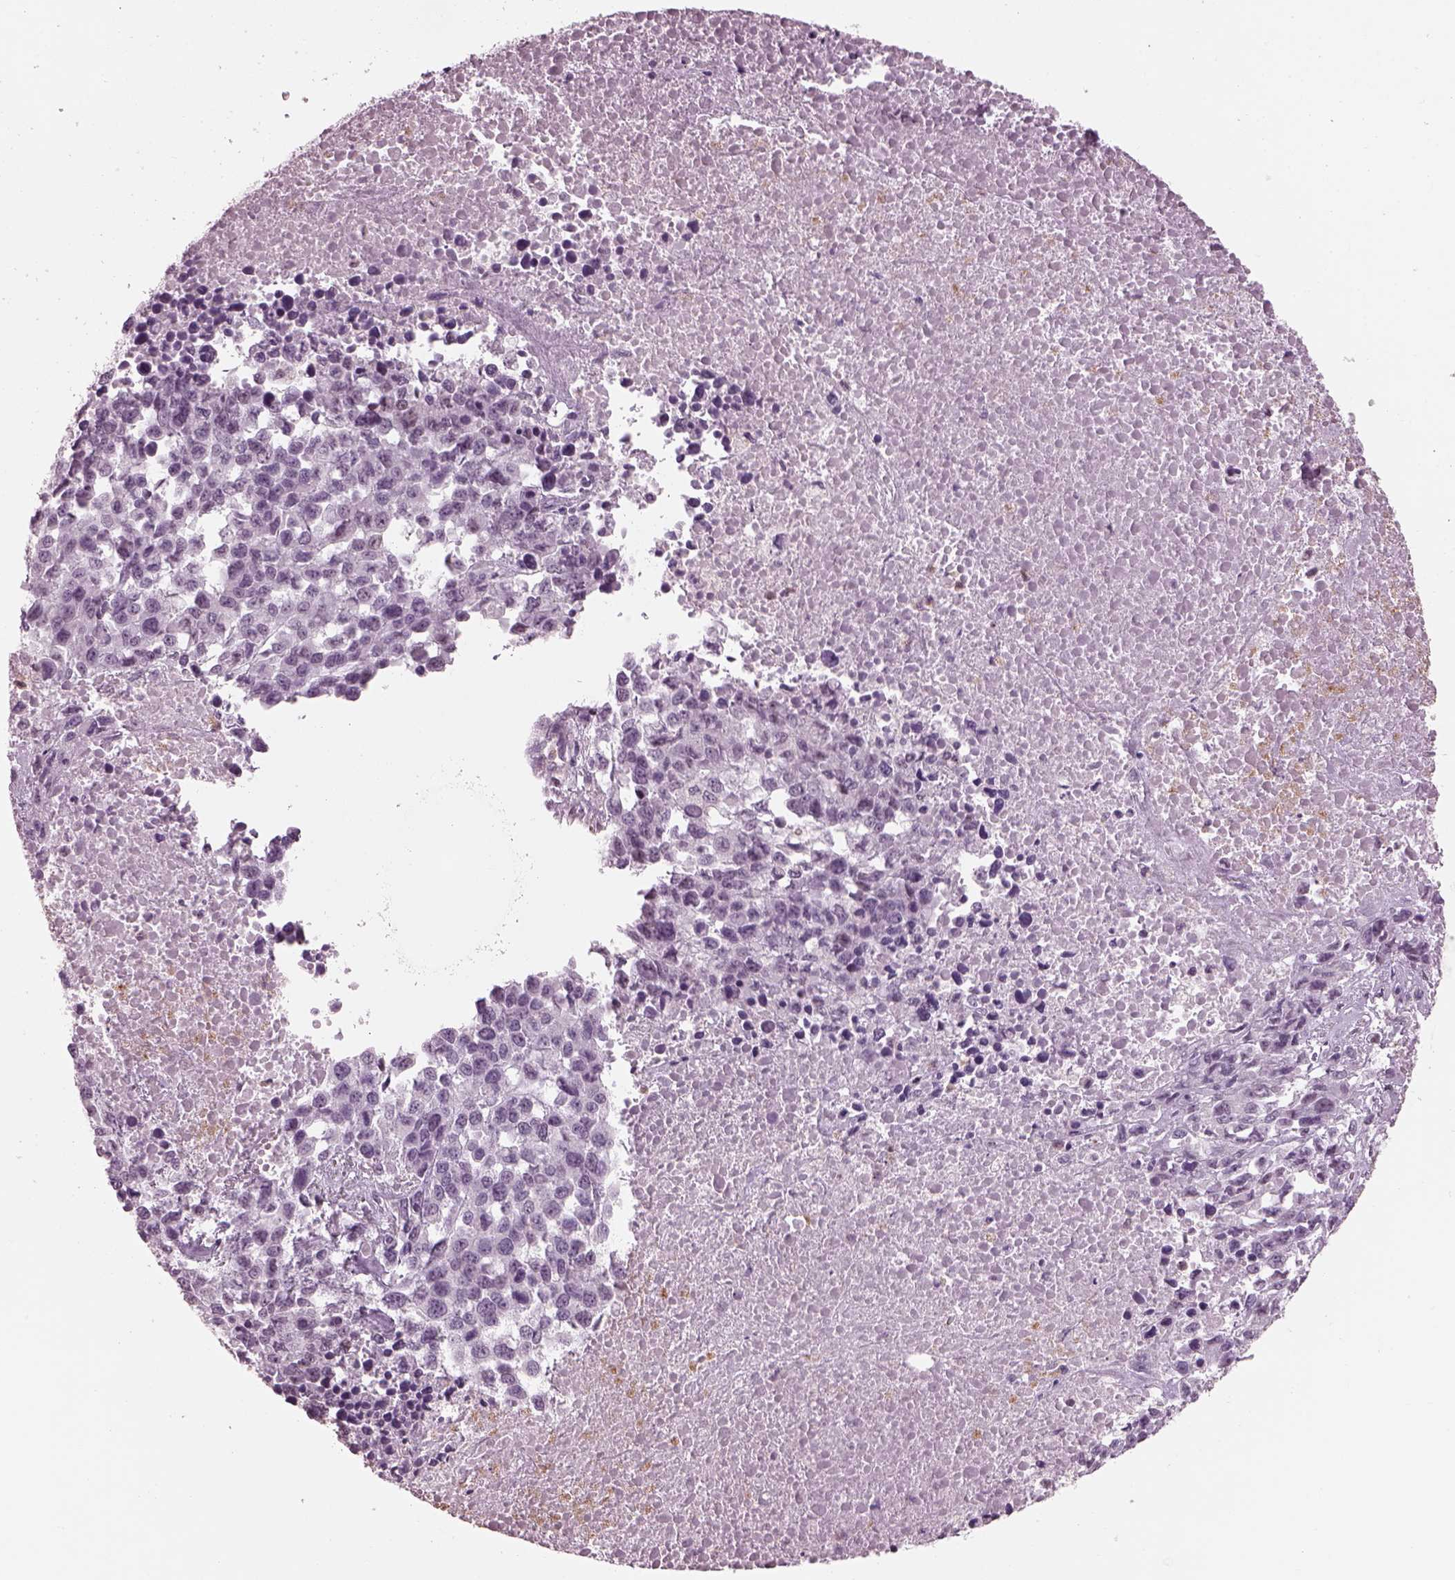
{"staining": {"intensity": "negative", "quantity": "none", "location": "none"}, "tissue": "melanoma", "cell_type": "Tumor cells", "image_type": "cancer", "snomed": [{"axis": "morphology", "description": "Malignant melanoma, Metastatic site"}, {"axis": "topography", "description": "Skin"}], "caption": "A micrograph of malignant melanoma (metastatic site) stained for a protein reveals no brown staining in tumor cells.", "gene": "BFSP1", "patient": {"sex": "male", "age": 84}}